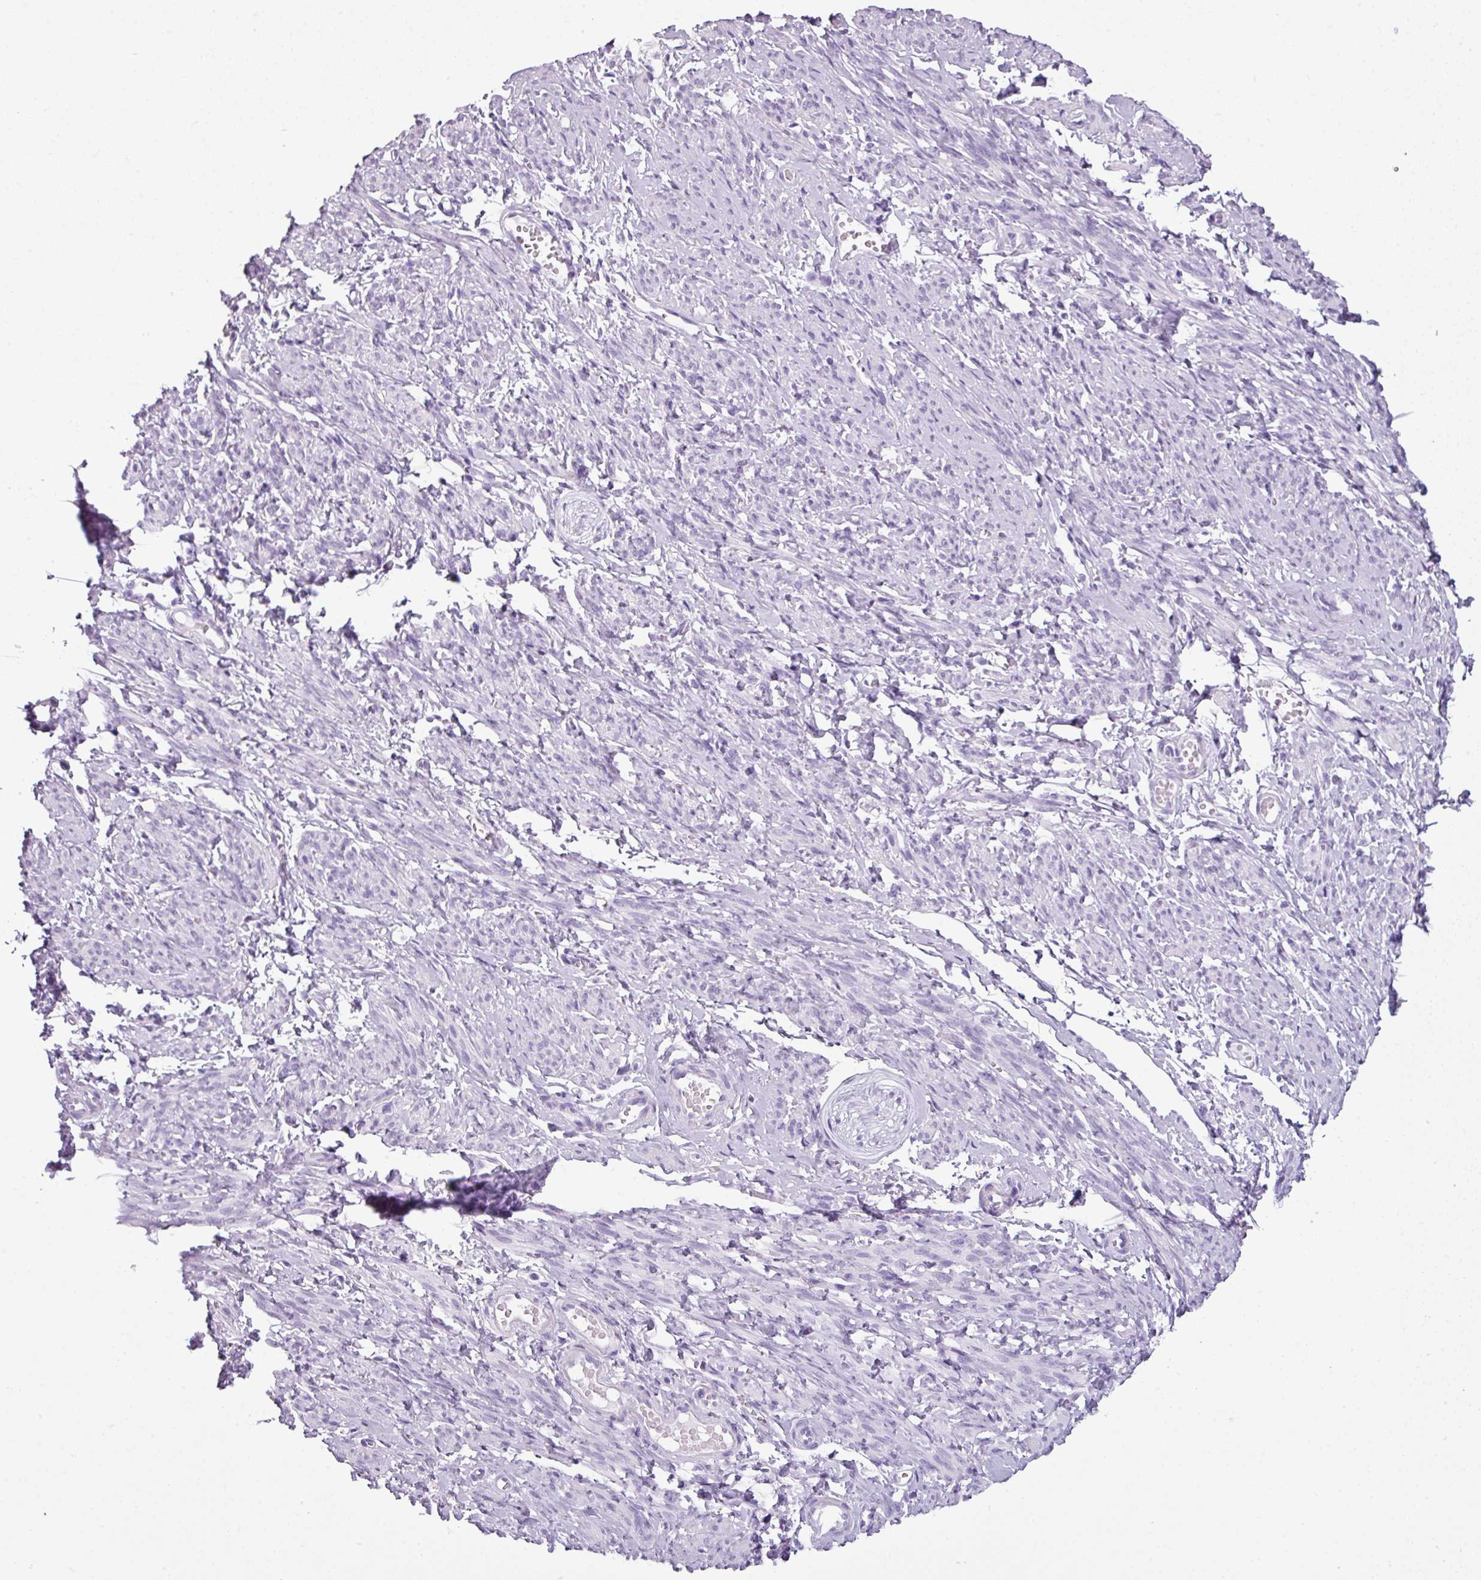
{"staining": {"intensity": "negative", "quantity": "none", "location": "none"}, "tissue": "smooth muscle", "cell_type": "Smooth muscle cells", "image_type": "normal", "snomed": [{"axis": "morphology", "description": "Normal tissue, NOS"}, {"axis": "topography", "description": "Smooth muscle"}], "caption": "This image is of benign smooth muscle stained with immunohistochemistry (IHC) to label a protein in brown with the nuclei are counter-stained blue. There is no positivity in smooth muscle cells.", "gene": "SCT", "patient": {"sex": "female", "age": 65}}